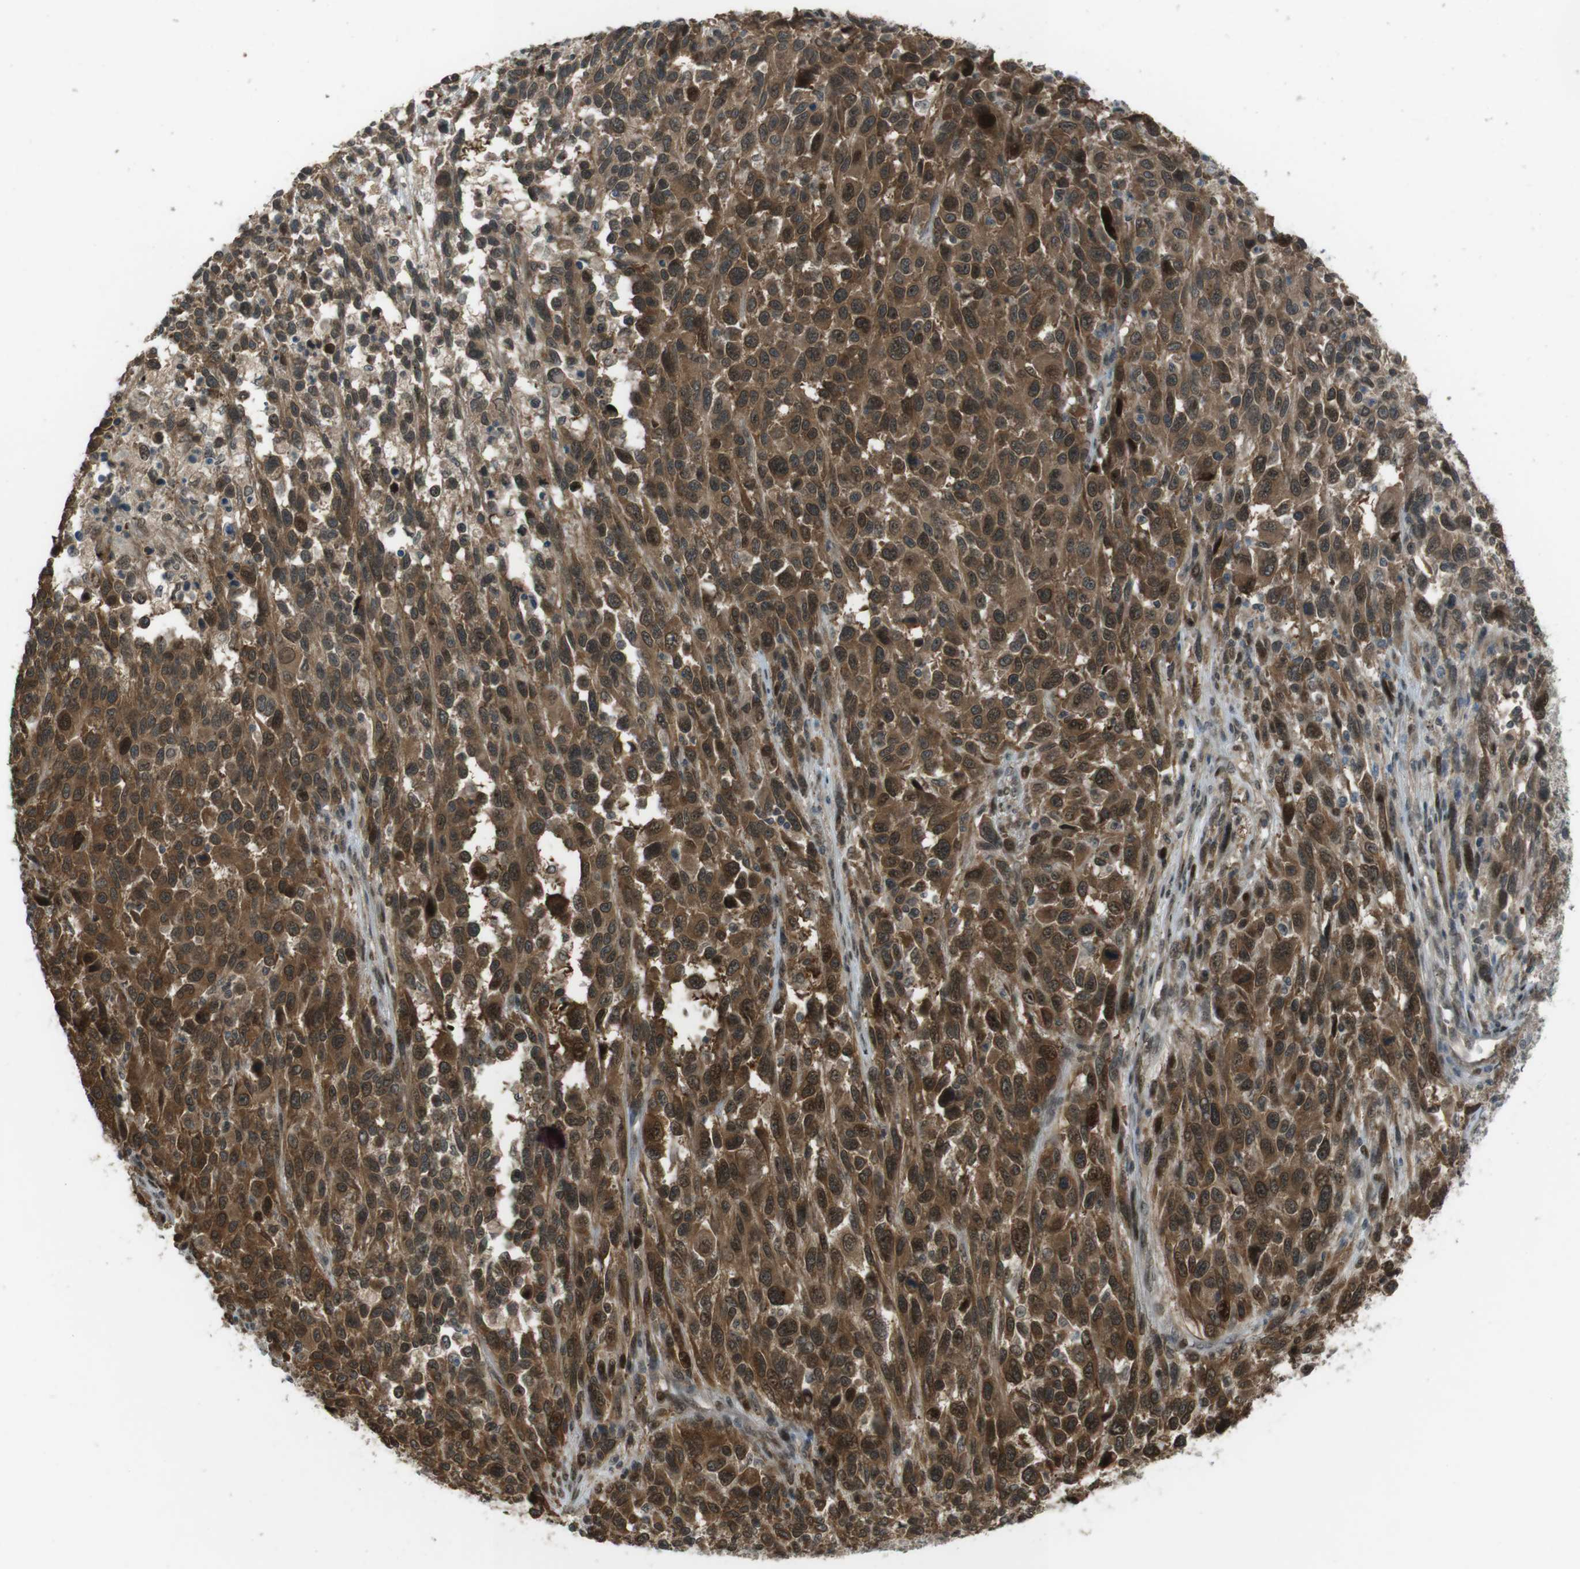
{"staining": {"intensity": "moderate", "quantity": ">75%", "location": "cytoplasmic/membranous,nuclear"}, "tissue": "melanoma", "cell_type": "Tumor cells", "image_type": "cancer", "snomed": [{"axis": "morphology", "description": "Malignant melanoma, Metastatic site"}, {"axis": "topography", "description": "Lymph node"}], "caption": "Moderate cytoplasmic/membranous and nuclear protein expression is appreciated in about >75% of tumor cells in melanoma. (DAB IHC with brightfield microscopy, high magnification).", "gene": "SLITRK5", "patient": {"sex": "male", "age": 61}}